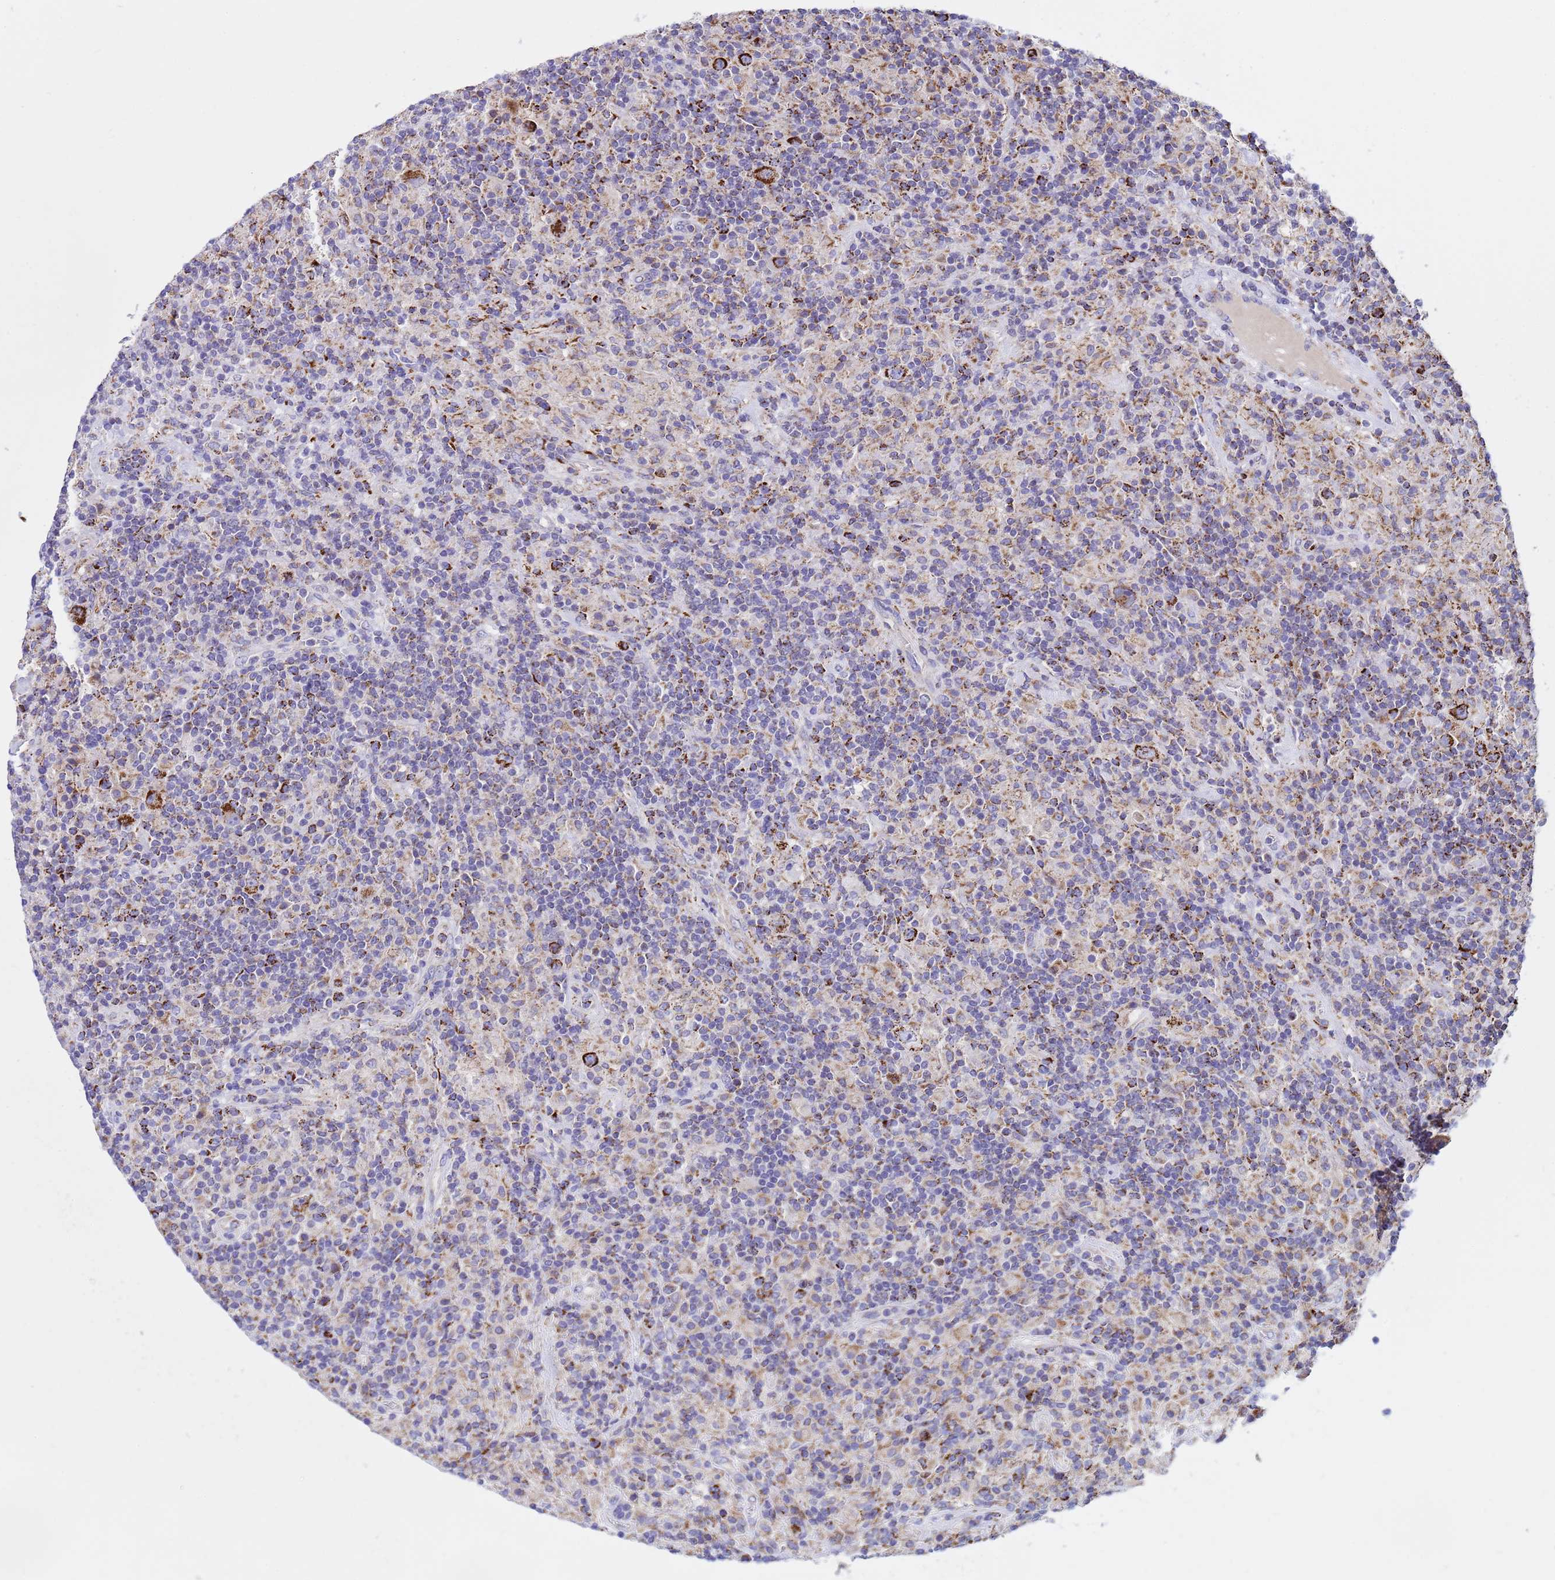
{"staining": {"intensity": "strong", "quantity": ">75%", "location": "cytoplasmic/membranous"}, "tissue": "lymphoma", "cell_type": "Tumor cells", "image_type": "cancer", "snomed": [{"axis": "morphology", "description": "Hodgkin's disease, NOS"}, {"axis": "topography", "description": "Lymph node"}], "caption": "Immunohistochemical staining of Hodgkin's disease shows high levels of strong cytoplasmic/membranous positivity in approximately >75% of tumor cells. (DAB (3,3'-diaminobenzidine) IHC, brown staining for protein, blue staining for nuclei).", "gene": "TUBGCP3", "patient": {"sex": "male", "age": 70}}